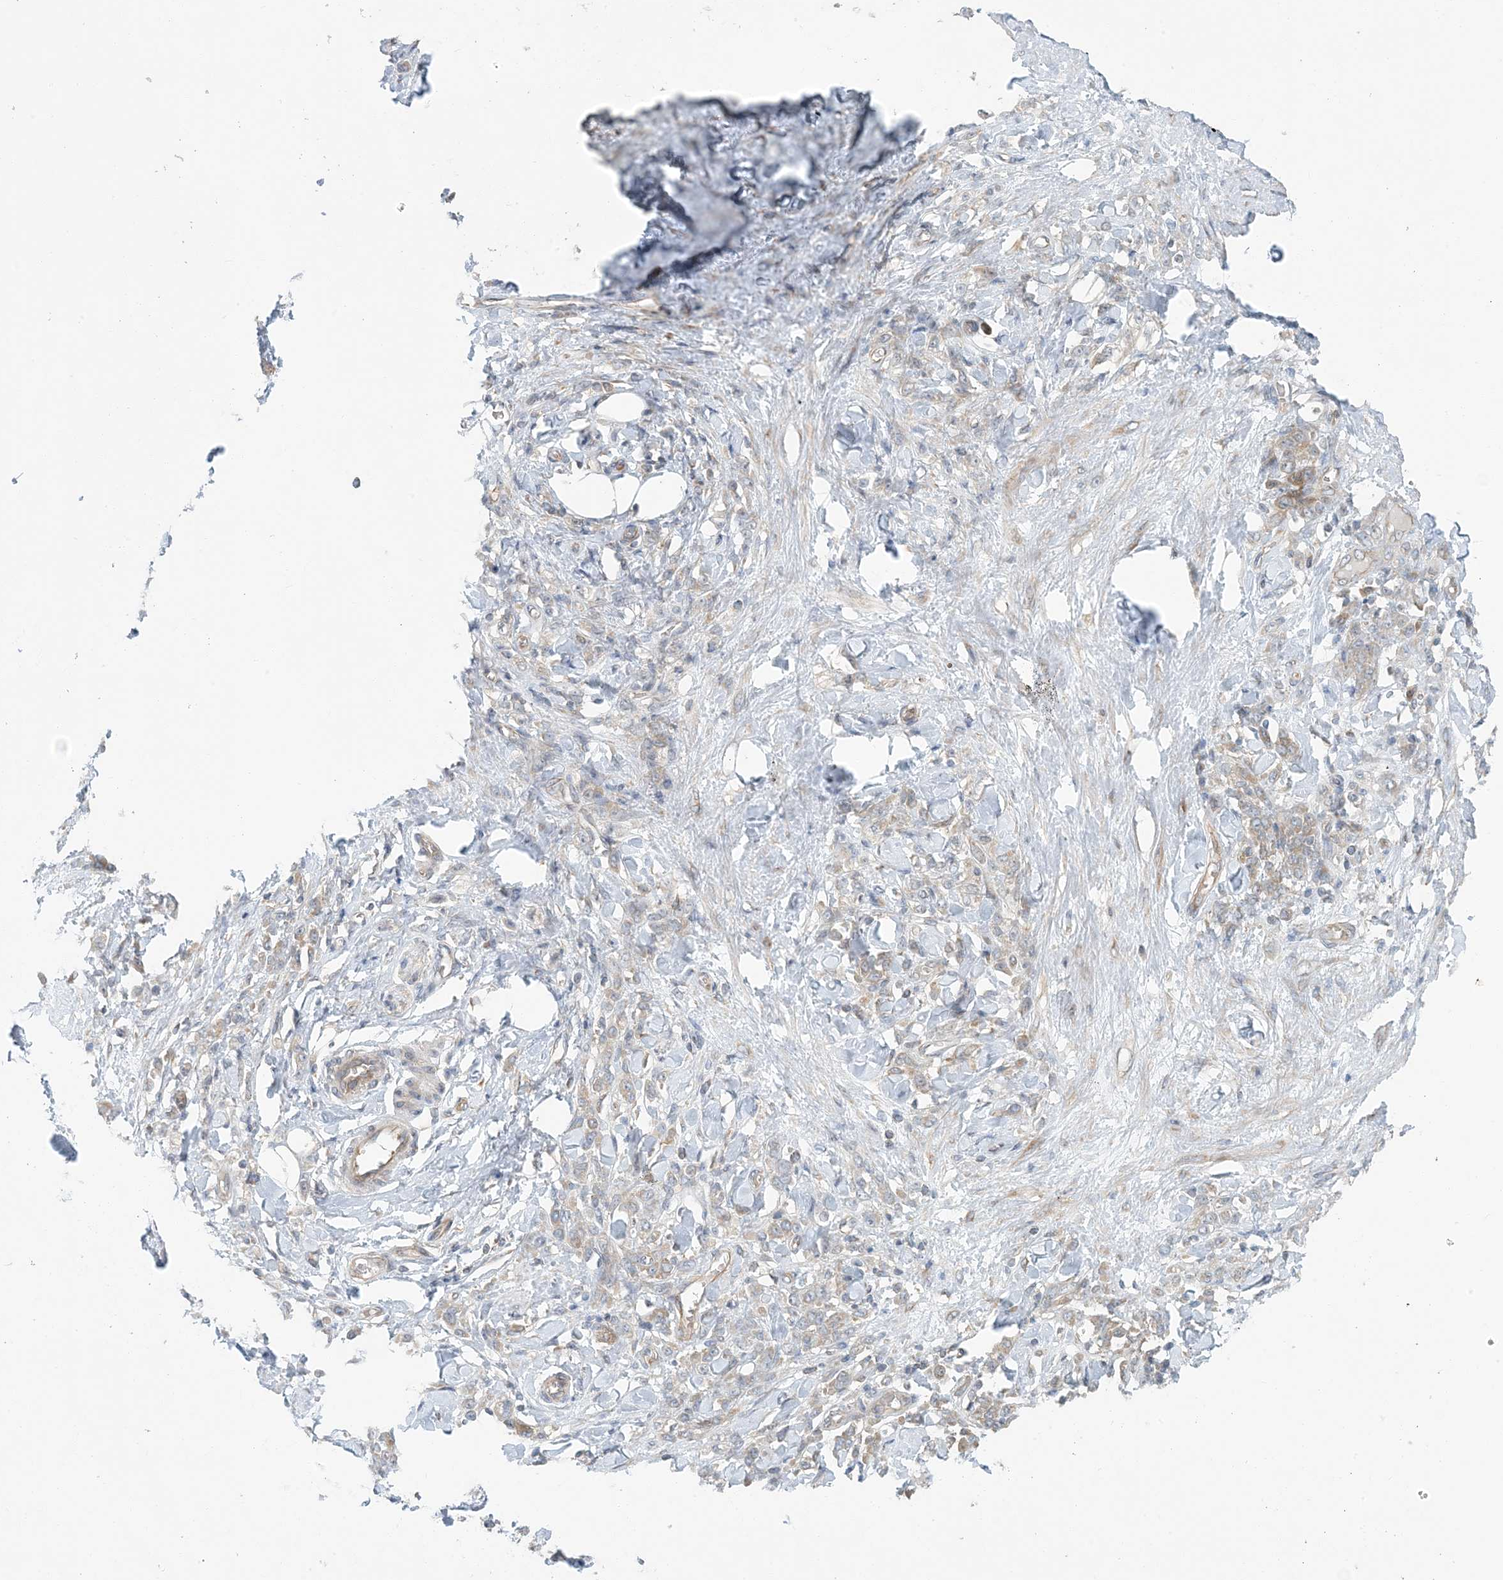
{"staining": {"intensity": "weak", "quantity": "<25%", "location": "cytoplasmic/membranous"}, "tissue": "stomach cancer", "cell_type": "Tumor cells", "image_type": "cancer", "snomed": [{"axis": "morphology", "description": "Normal tissue, NOS"}, {"axis": "morphology", "description": "Adenocarcinoma, NOS"}, {"axis": "topography", "description": "Stomach"}], "caption": "Immunohistochemical staining of stomach adenocarcinoma exhibits no significant positivity in tumor cells.", "gene": "ATP13A2", "patient": {"sex": "male", "age": 82}}